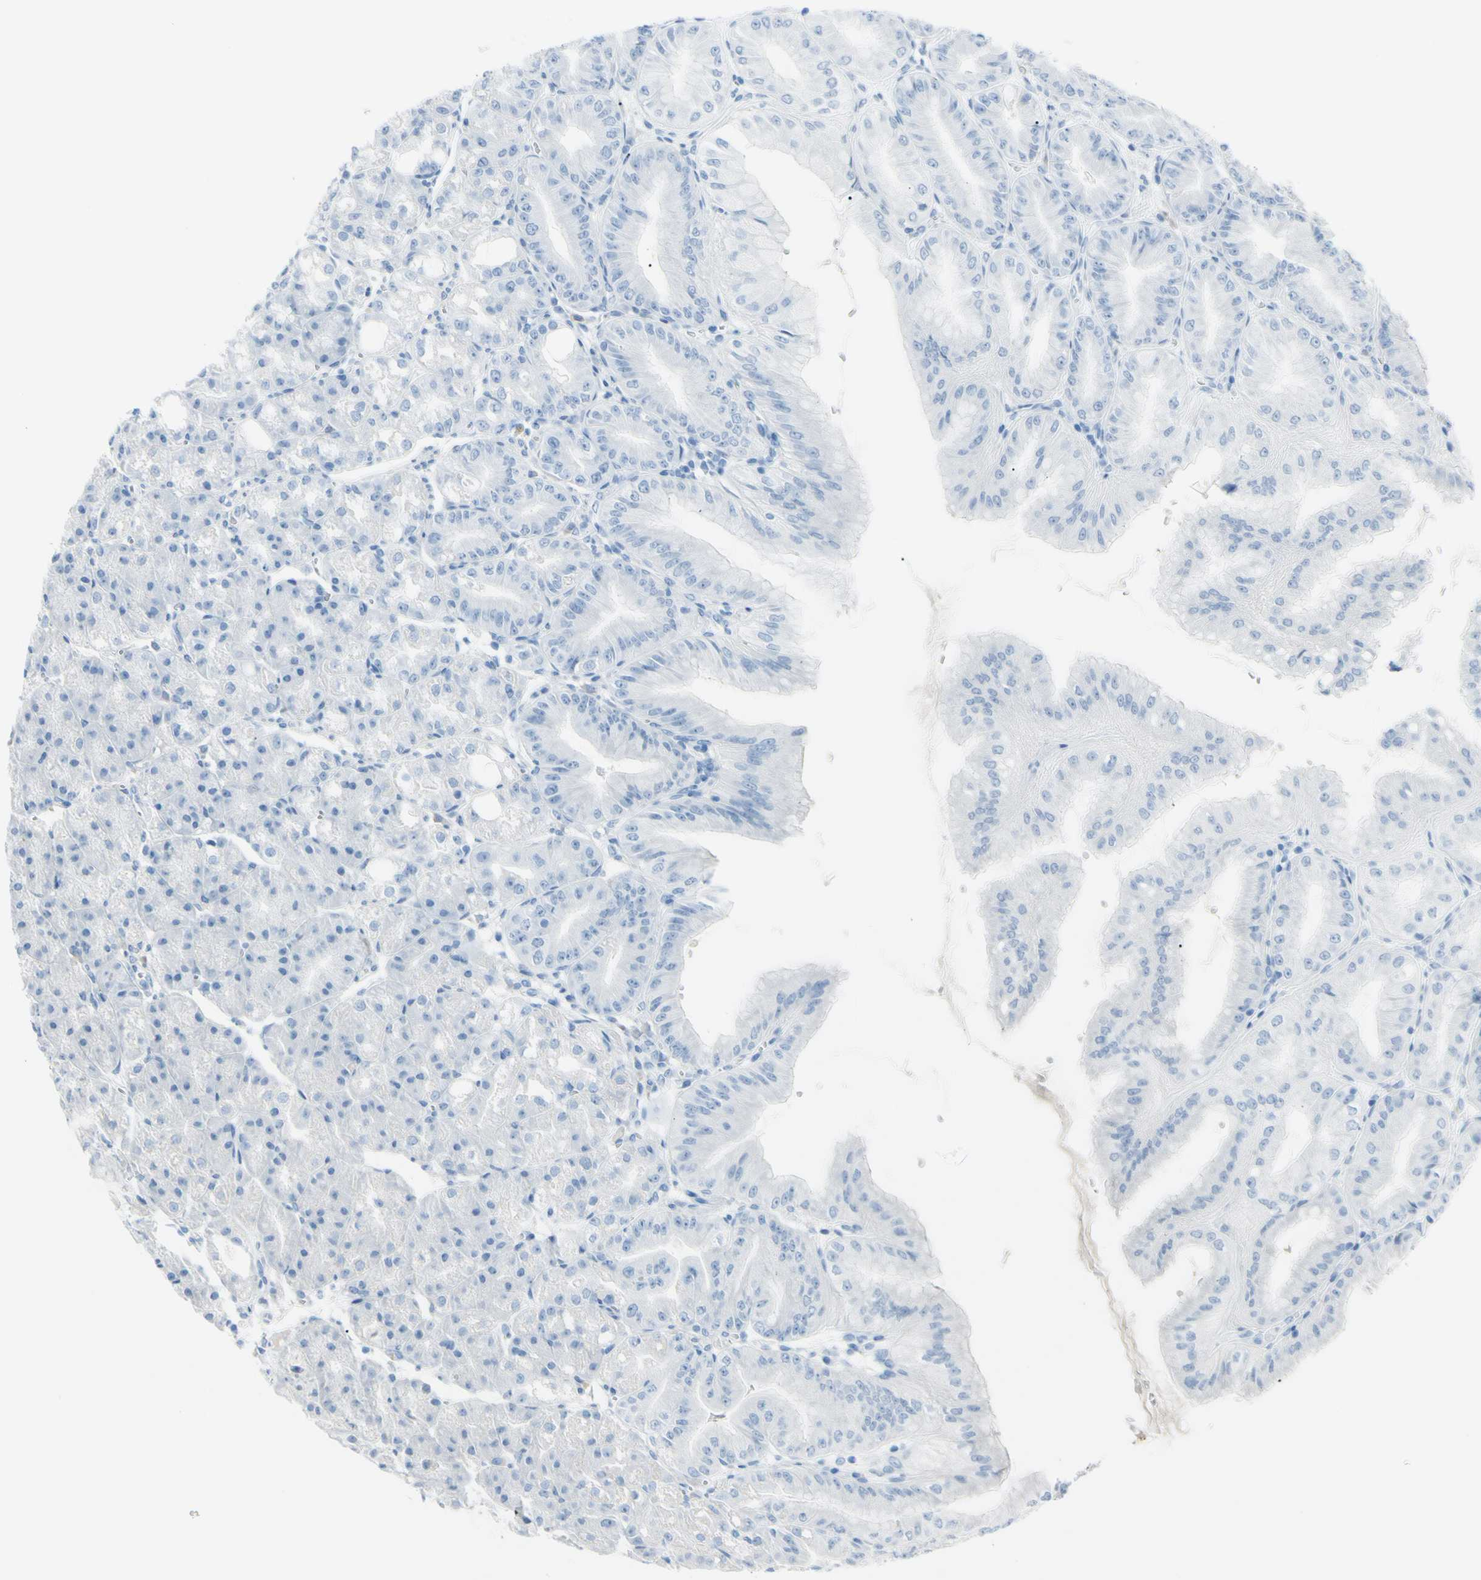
{"staining": {"intensity": "negative", "quantity": "none", "location": "none"}, "tissue": "stomach", "cell_type": "Glandular cells", "image_type": "normal", "snomed": [{"axis": "morphology", "description": "Normal tissue, NOS"}, {"axis": "topography", "description": "Stomach, lower"}], "caption": "This is a photomicrograph of immunohistochemistry staining of benign stomach, which shows no expression in glandular cells. Nuclei are stained in blue.", "gene": "TFPI2", "patient": {"sex": "male", "age": 71}}